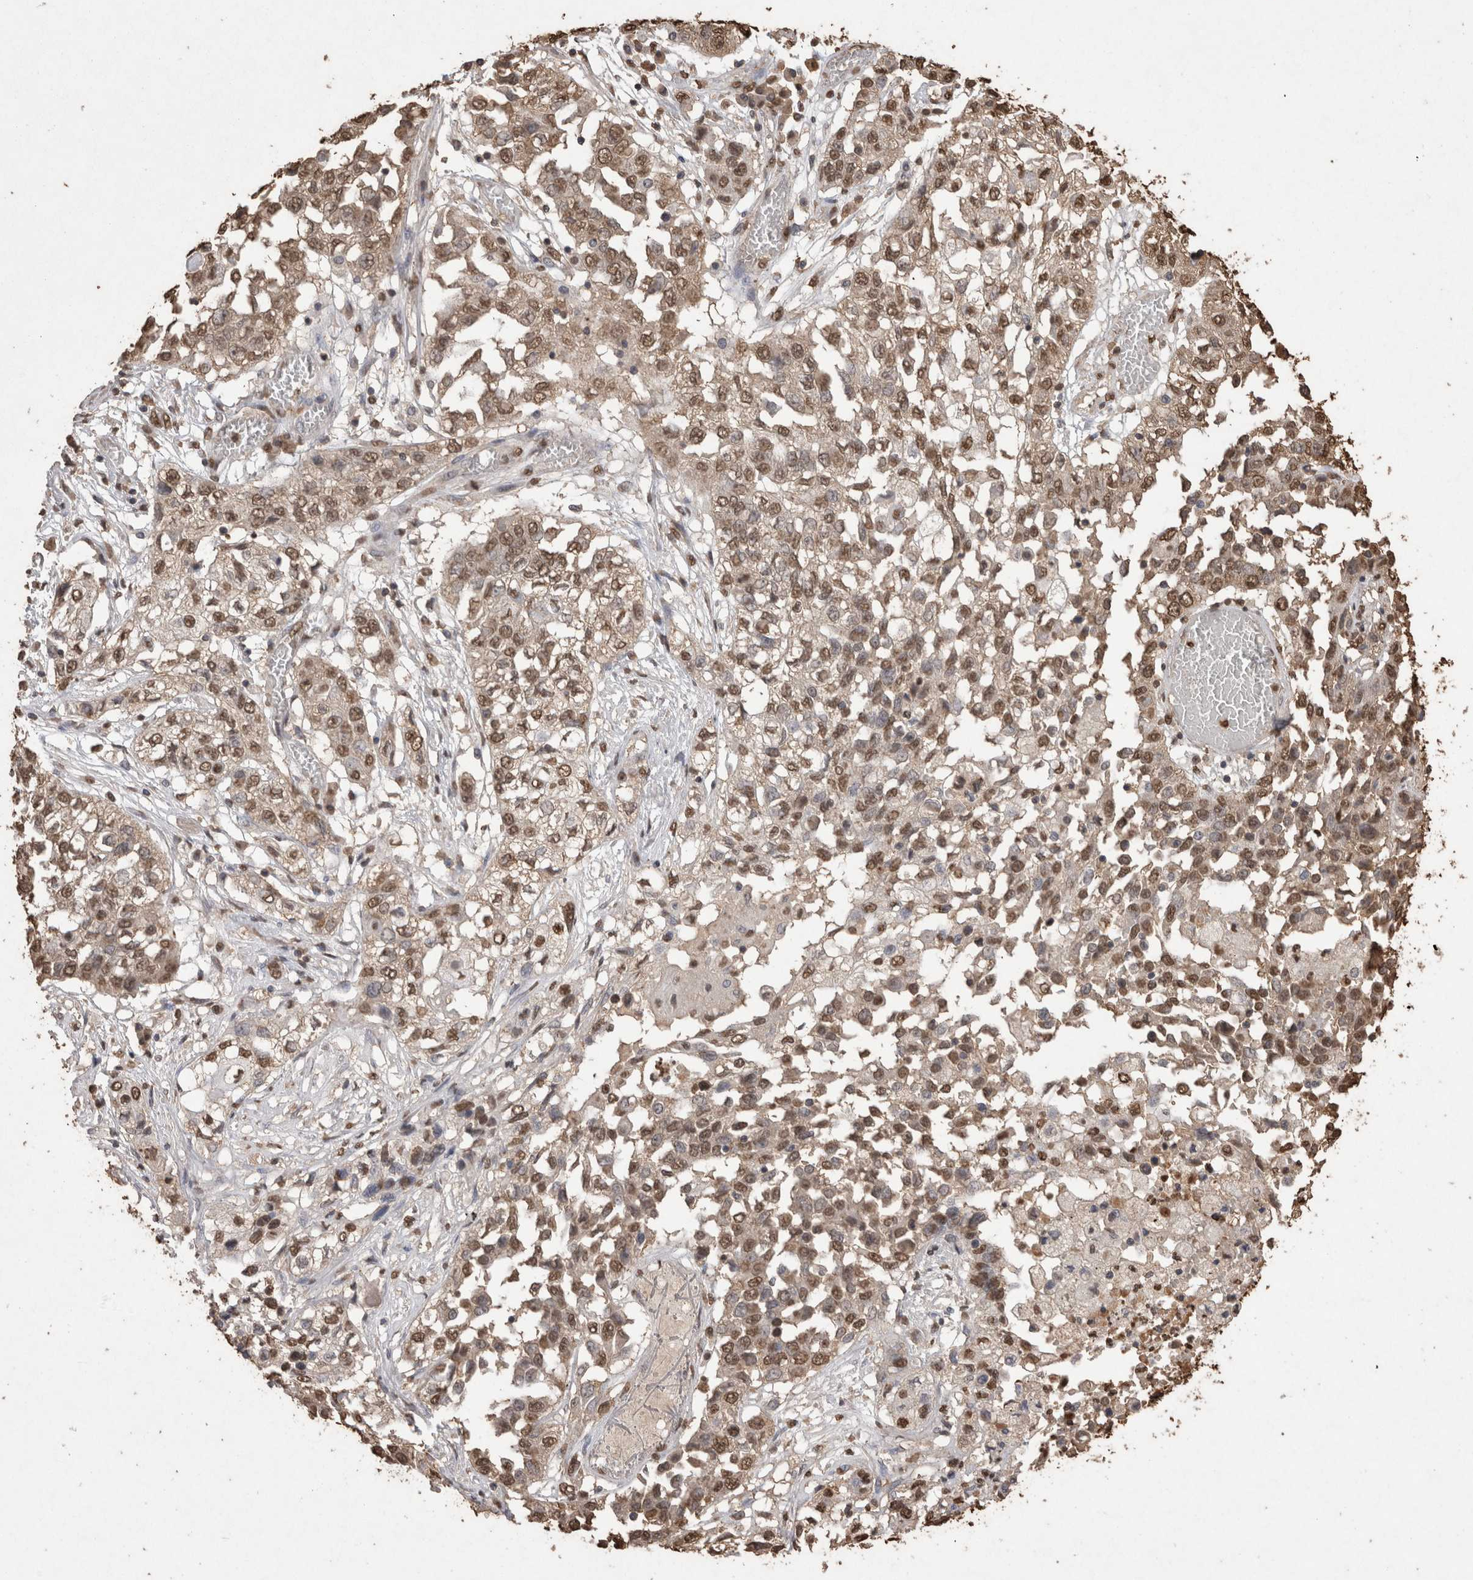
{"staining": {"intensity": "moderate", "quantity": ">75%", "location": "nuclear"}, "tissue": "lung cancer", "cell_type": "Tumor cells", "image_type": "cancer", "snomed": [{"axis": "morphology", "description": "Squamous cell carcinoma, NOS"}, {"axis": "topography", "description": "Lung"}], "caption": "An IHC photomicrograph of tumor tissue is shown. Protein staining in brown shows moderate nuclear positivity in lung squamous cell carcinoma within tumor cells. (Brightfield microscopy of DAB IHC at high magnification).", "gene": "POU5F1", "patient": {"sex": "male", "age": 71}}